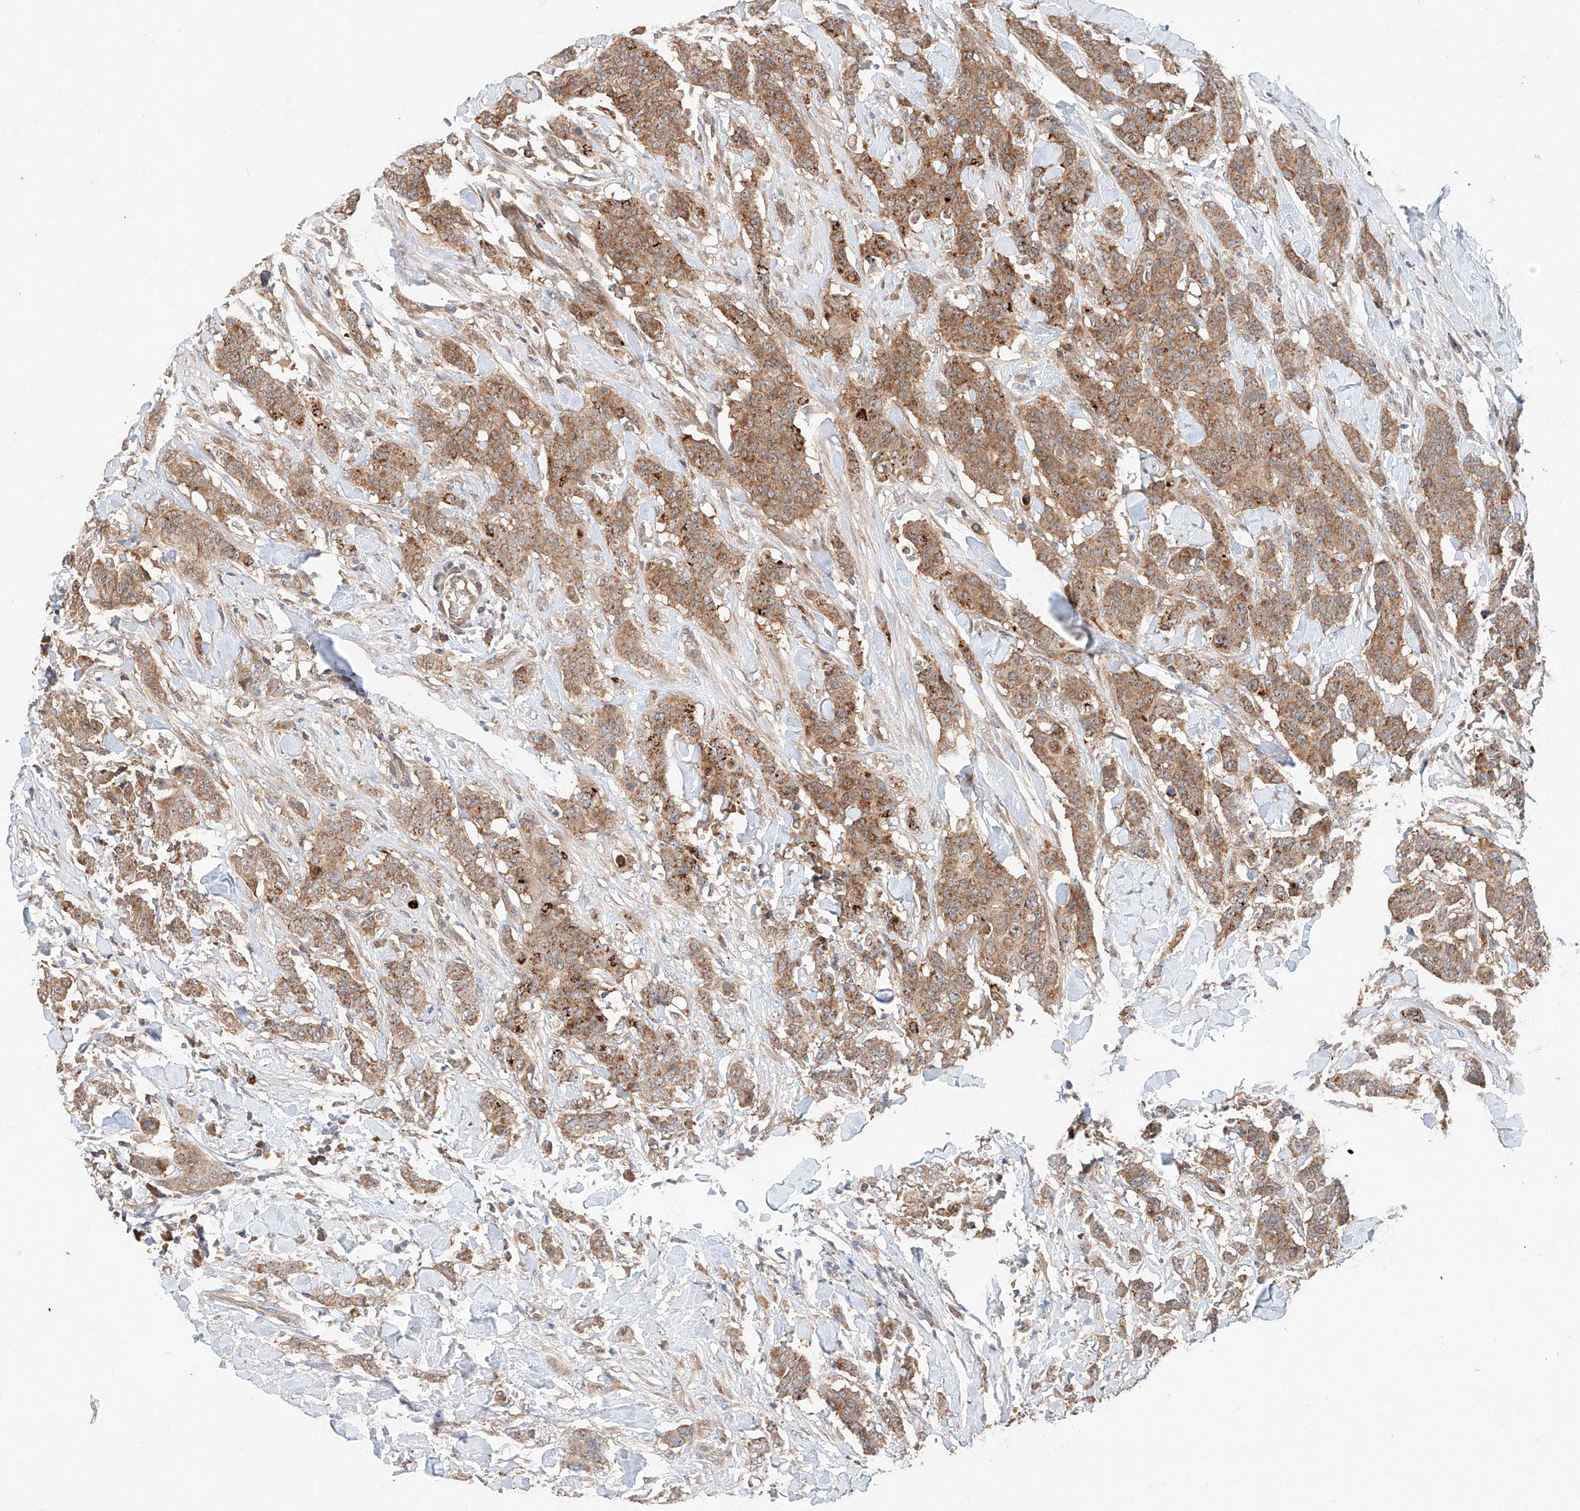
{"staining": {"intensity": "moderate", "quantity": ">75%", "location": "cytoplasmic/membranous"}, "tissue": "breast cancer", "cell_type": "Tumor cells", "image_type": "cancer", "snomed": [{"axis": "morphology", "description": "Duct carcinoma"}, {"axis": "topography", "description": "Breast"}], "caption": "The micrograph exhibits immunohistochemical staining of invasive ductal carcinoma (breast). There is moderate cytoplasmic/membranous positivity is appreciated in approximately >75% of tumor cells.", "gene": "RUSC1", "patient": {"sex": "female", "age": 40}}